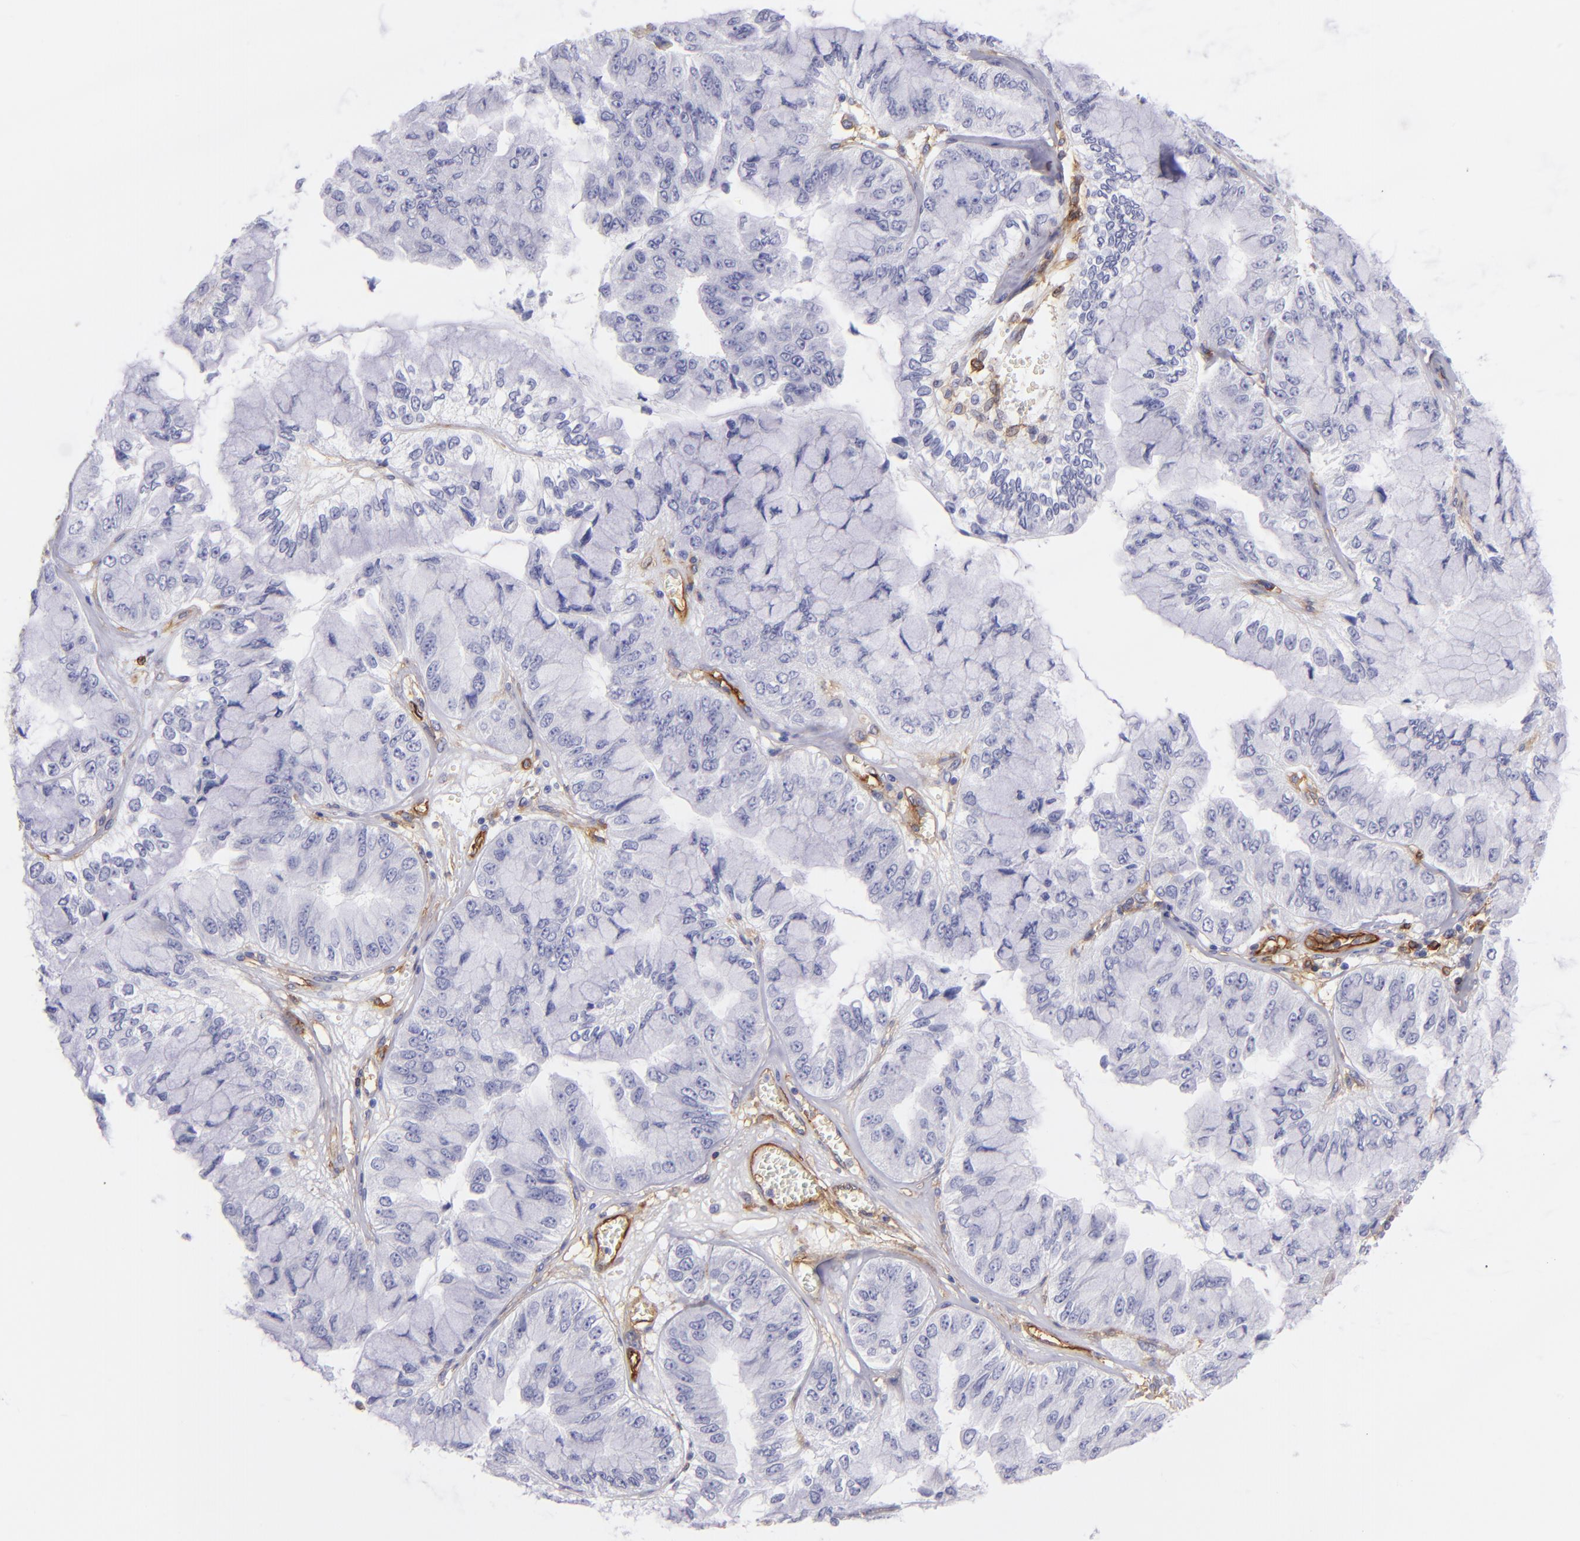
{"staining": {"intensity": "negative", "quantity": "none", "location": "none"}, "tissue": "liver cancer", "cell_type": "Tumor cells", "image_type": "cancer", "snomed": [{"axis": "morphology", "description": "Cholangiocarcinoma"}, {"axis": "topography", "description": "Liver"}], "caption": "DAB (3,3'-diaminobenzidine) immunohistochemical staining of human liver cholangiocarcinoma demonstrates no significant staining in tumor cells.", "gene": "ENTPD1", "patient": {"sex": "female", "age": 79}}